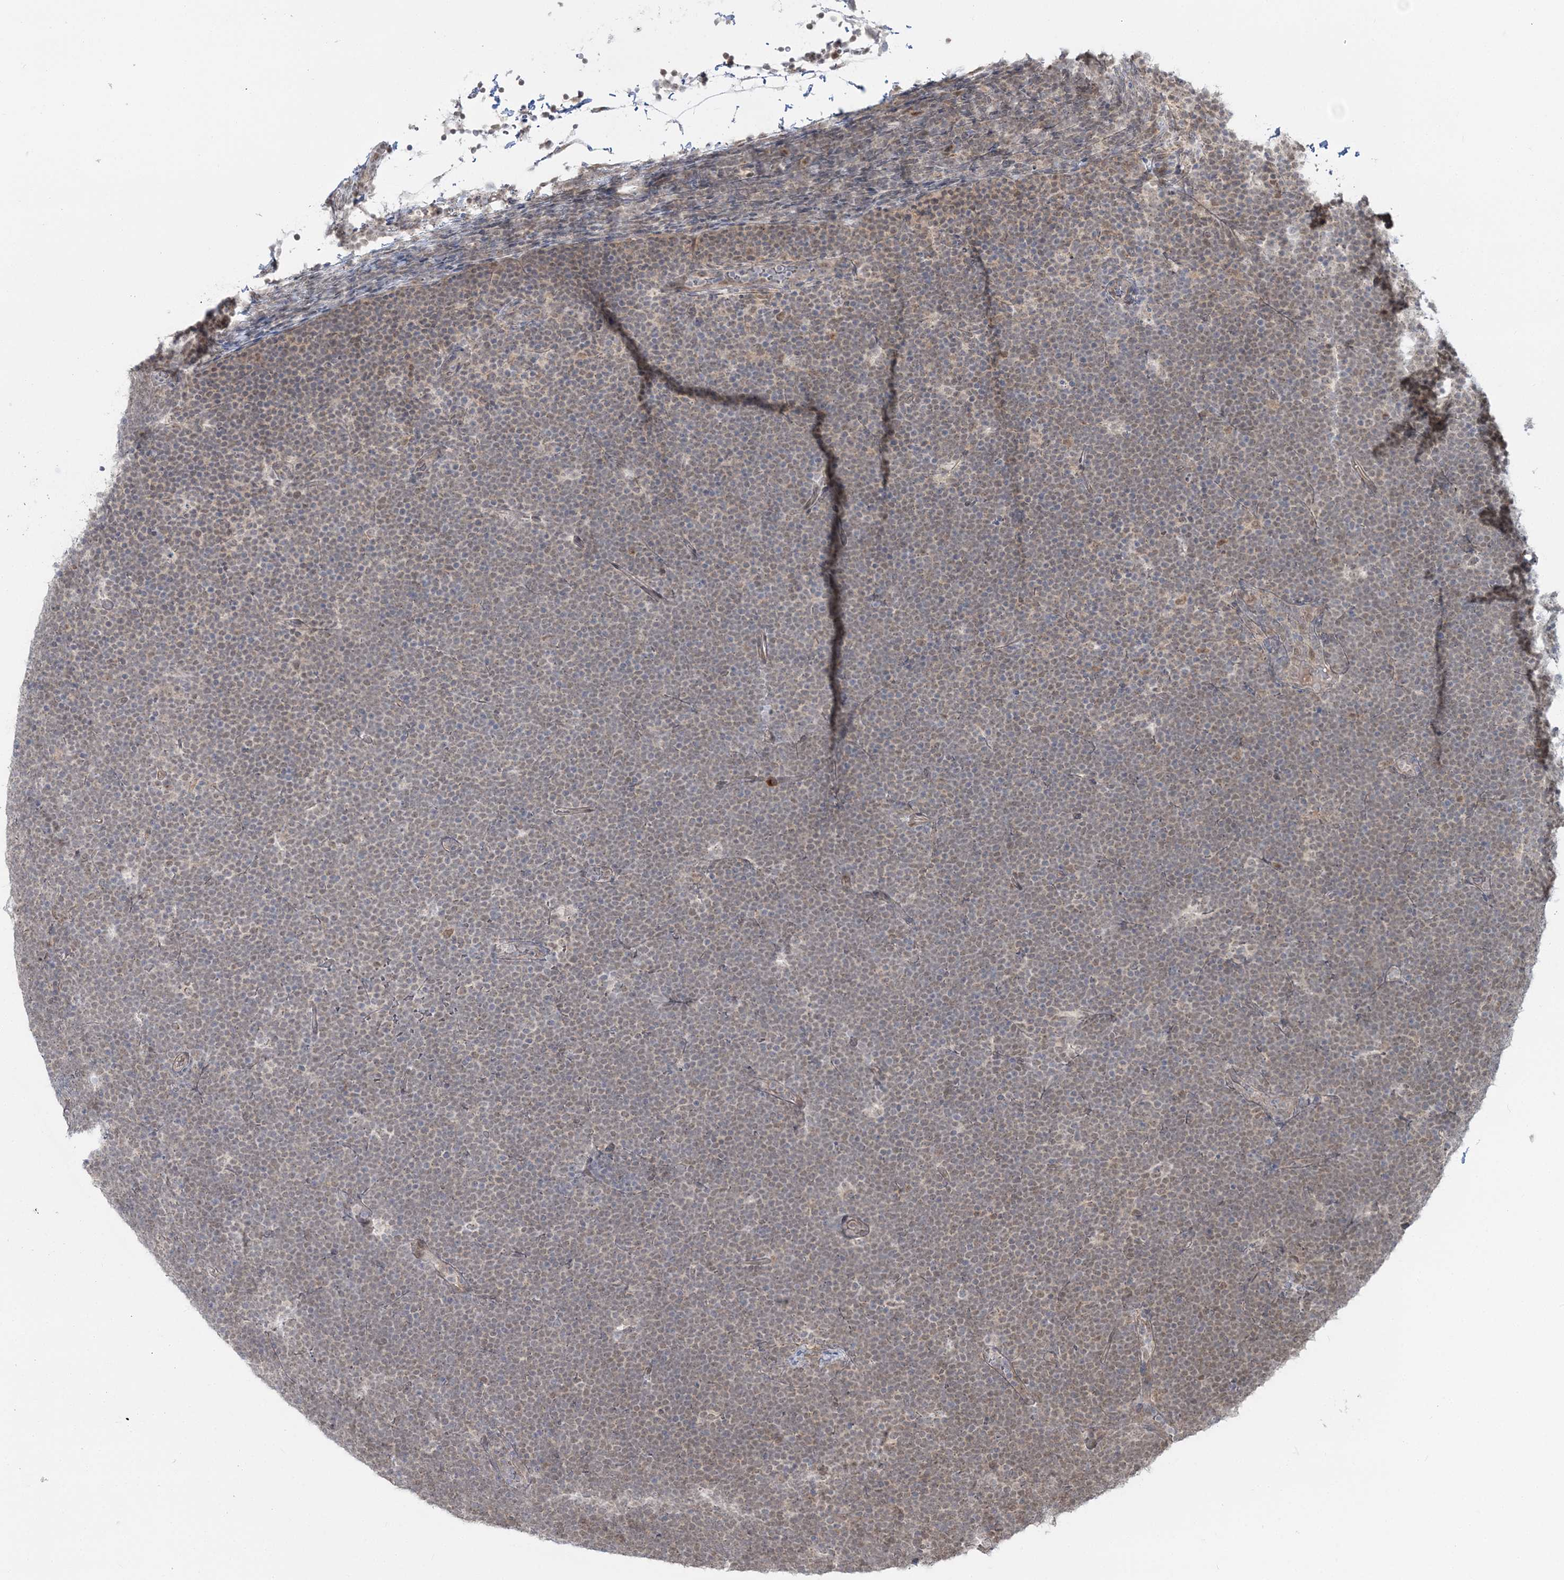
{"staining": {"intensity": "weak", "quantity": "25%-75%", "location": "cytoplasmic/membranous,nuclear"}, "tissue": "lymphoma", "cell_type": "Tumor cells", "image_type": "cancer", "snomed": [{"axis": "morphology", "description": "Malignant lymphoma, non-Hodgkin's type, High grade"}, {"axis": "topography", "description": "Lymph node"}], "caption": "DAB immunohistochemical staining of lymphoma exhibits weak cytoplasmic/membranous and nuclear protein staining in about 25%-75% of tumor cells.", "gene": "ZFAND6", "patient": {"sex": "male", "age": 13}}